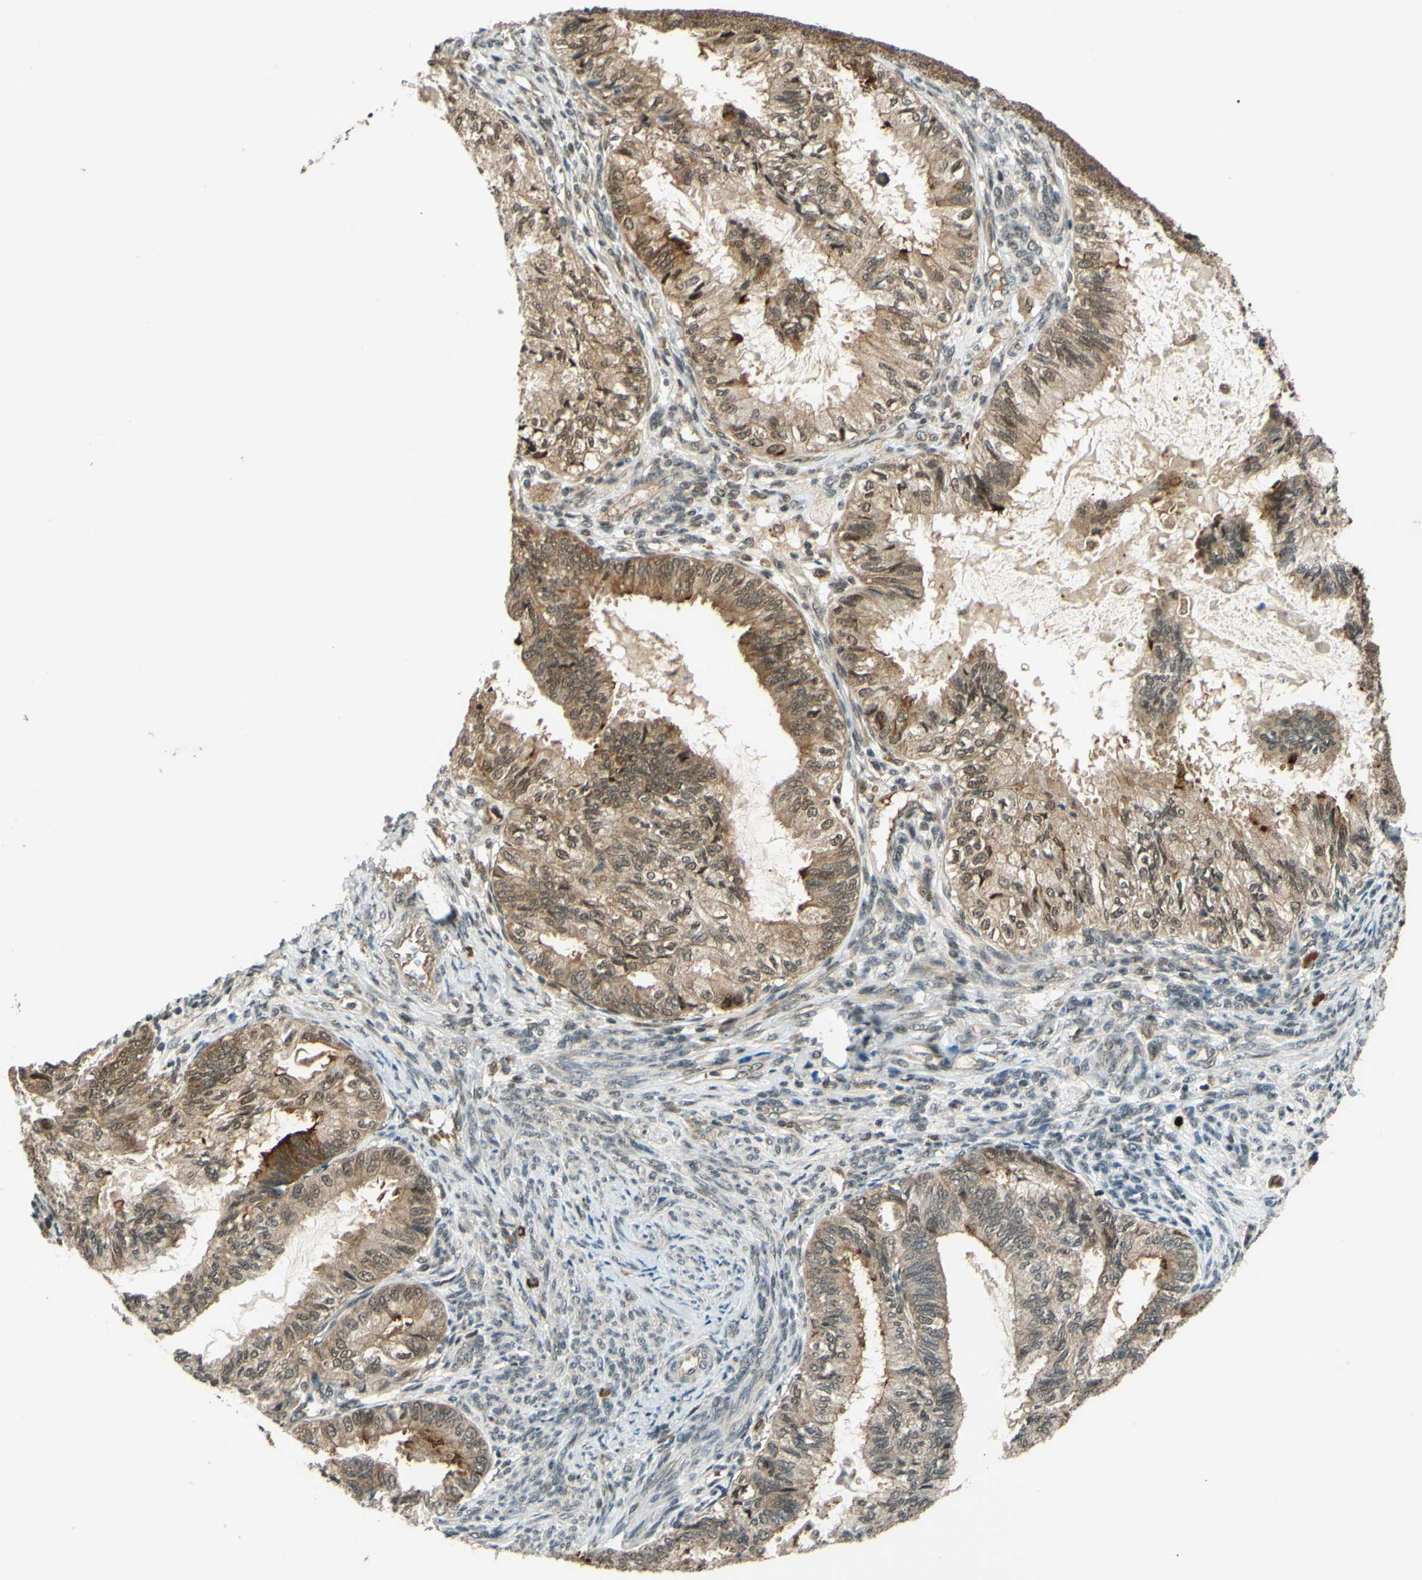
{"staining": {"intensity": "moderate", "quantity": ">75%", "location": "cytoplasmic/membranous"}, "tissue": "cervical cancer", "cell_type": "Tumor cells", "image_type": "cancer", "snomed": [{"axis": "morphology", "description": "Normal tissue, NOS"}, {"axis": "morphology", "description": "Adenocarcinoma, NOS"}, {"axis": "topography", "description": "Cervix"}, {"axis": "topography", "description": "Endometrium"}], "caption": "This is a micrograph of immunohistochemistry staining of cervical cancer, which shows moderate staining in the cytoplasmic/membranous of tumor cells.", "gene": "ABCC8", "patient": {"sex": "female", "age": 86}}